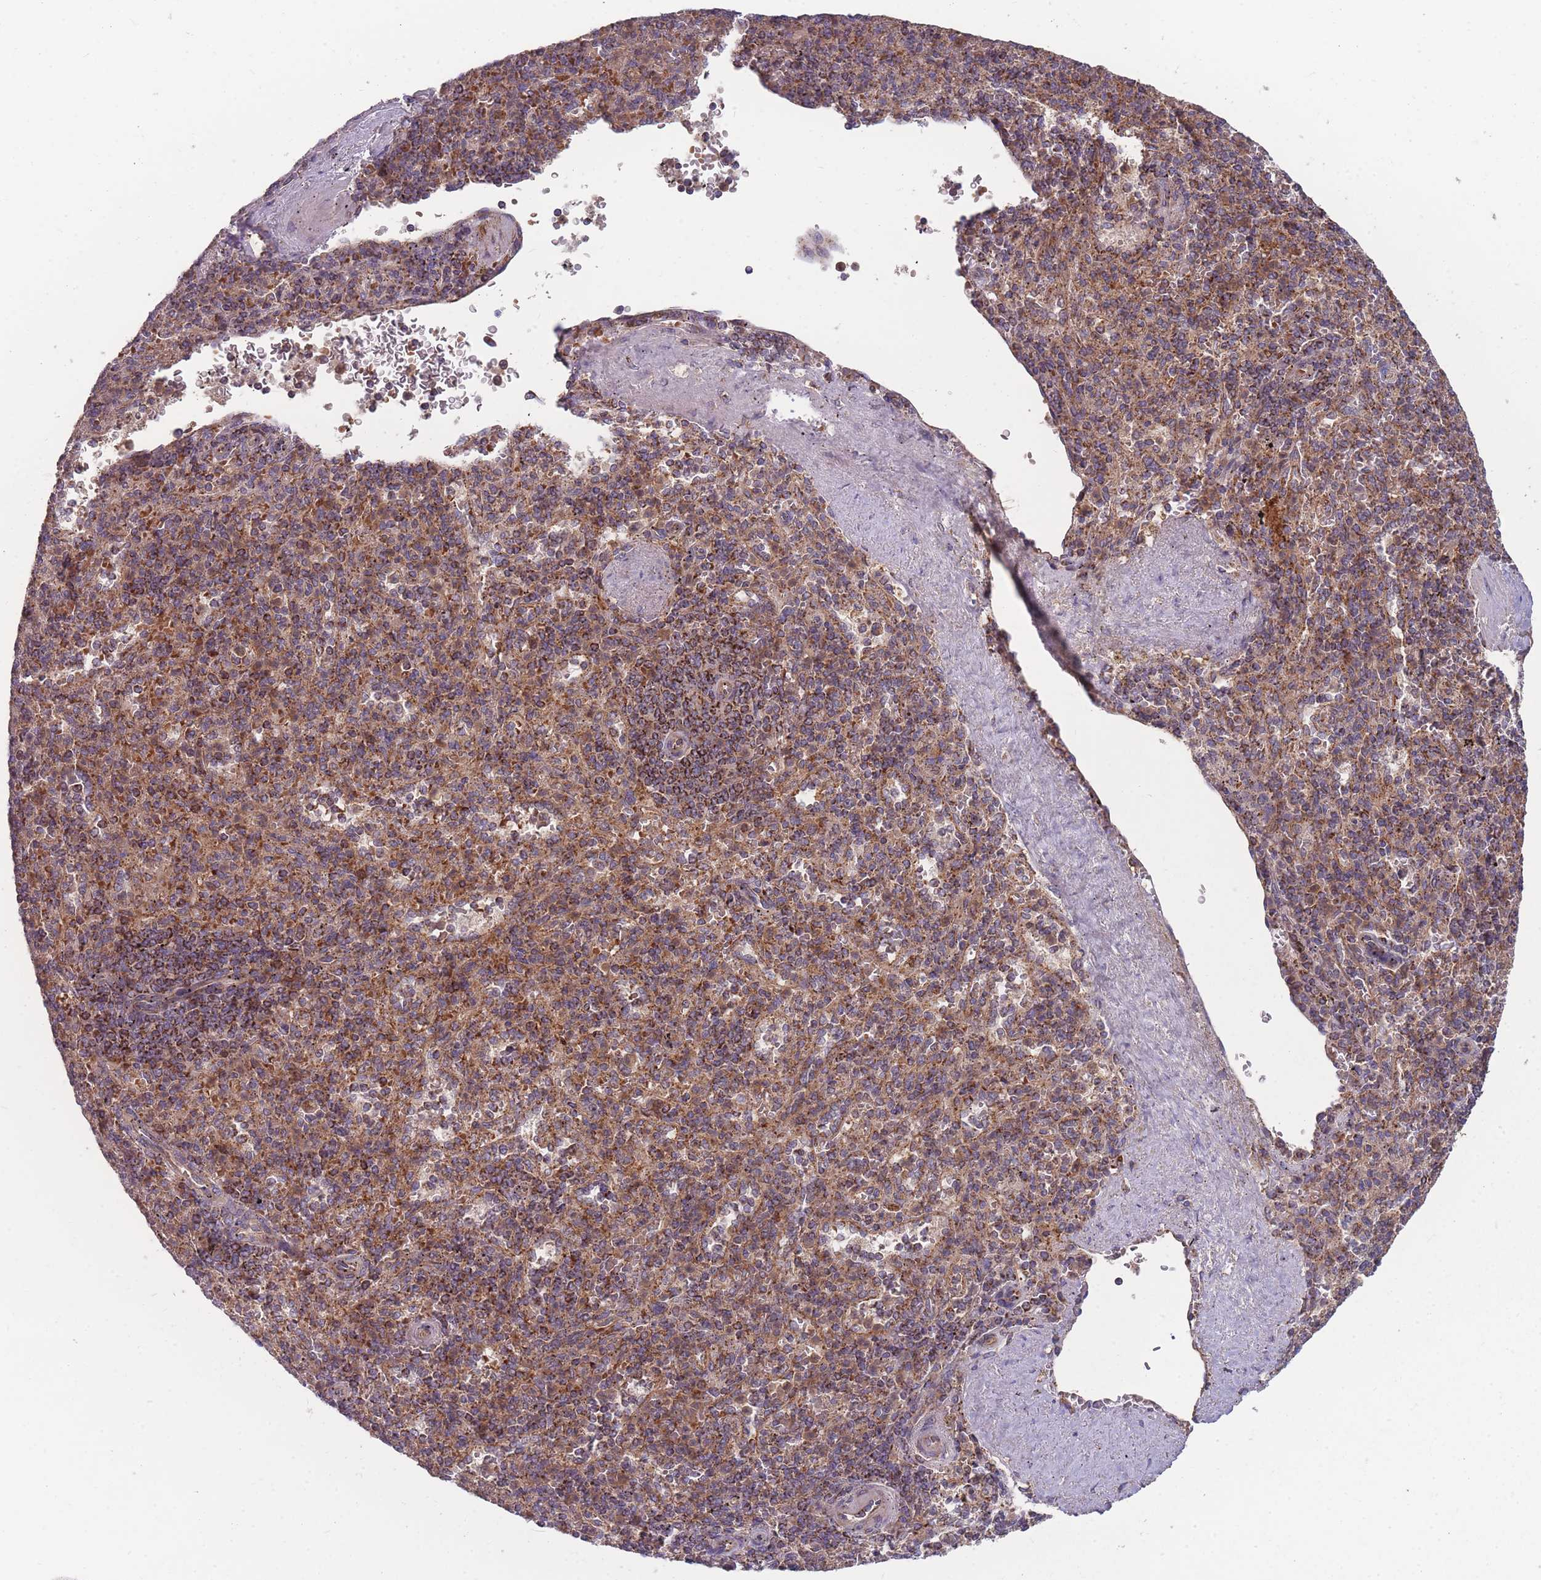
{"staining": {"intensity": "moderate", "quantity": "25%-75%", "location": "cytoplasmic/membranous"}, "tissue": "spleen", "cell_type": "Cells in red pulp", "image_type": "normal", "snomed": [{"axis": "morphology", "description": "Normal tissue, NOS"}, {"axis": "topography", "description": "Spleen"}], "caption": "The image reveals staining of normal spleen, revealing moderate cytoplasmic/membranous protein positivity (brown color) within cells in red pulp.", "gene": "SLC35B4", "patient": {"sex": "male", "age": 82}}